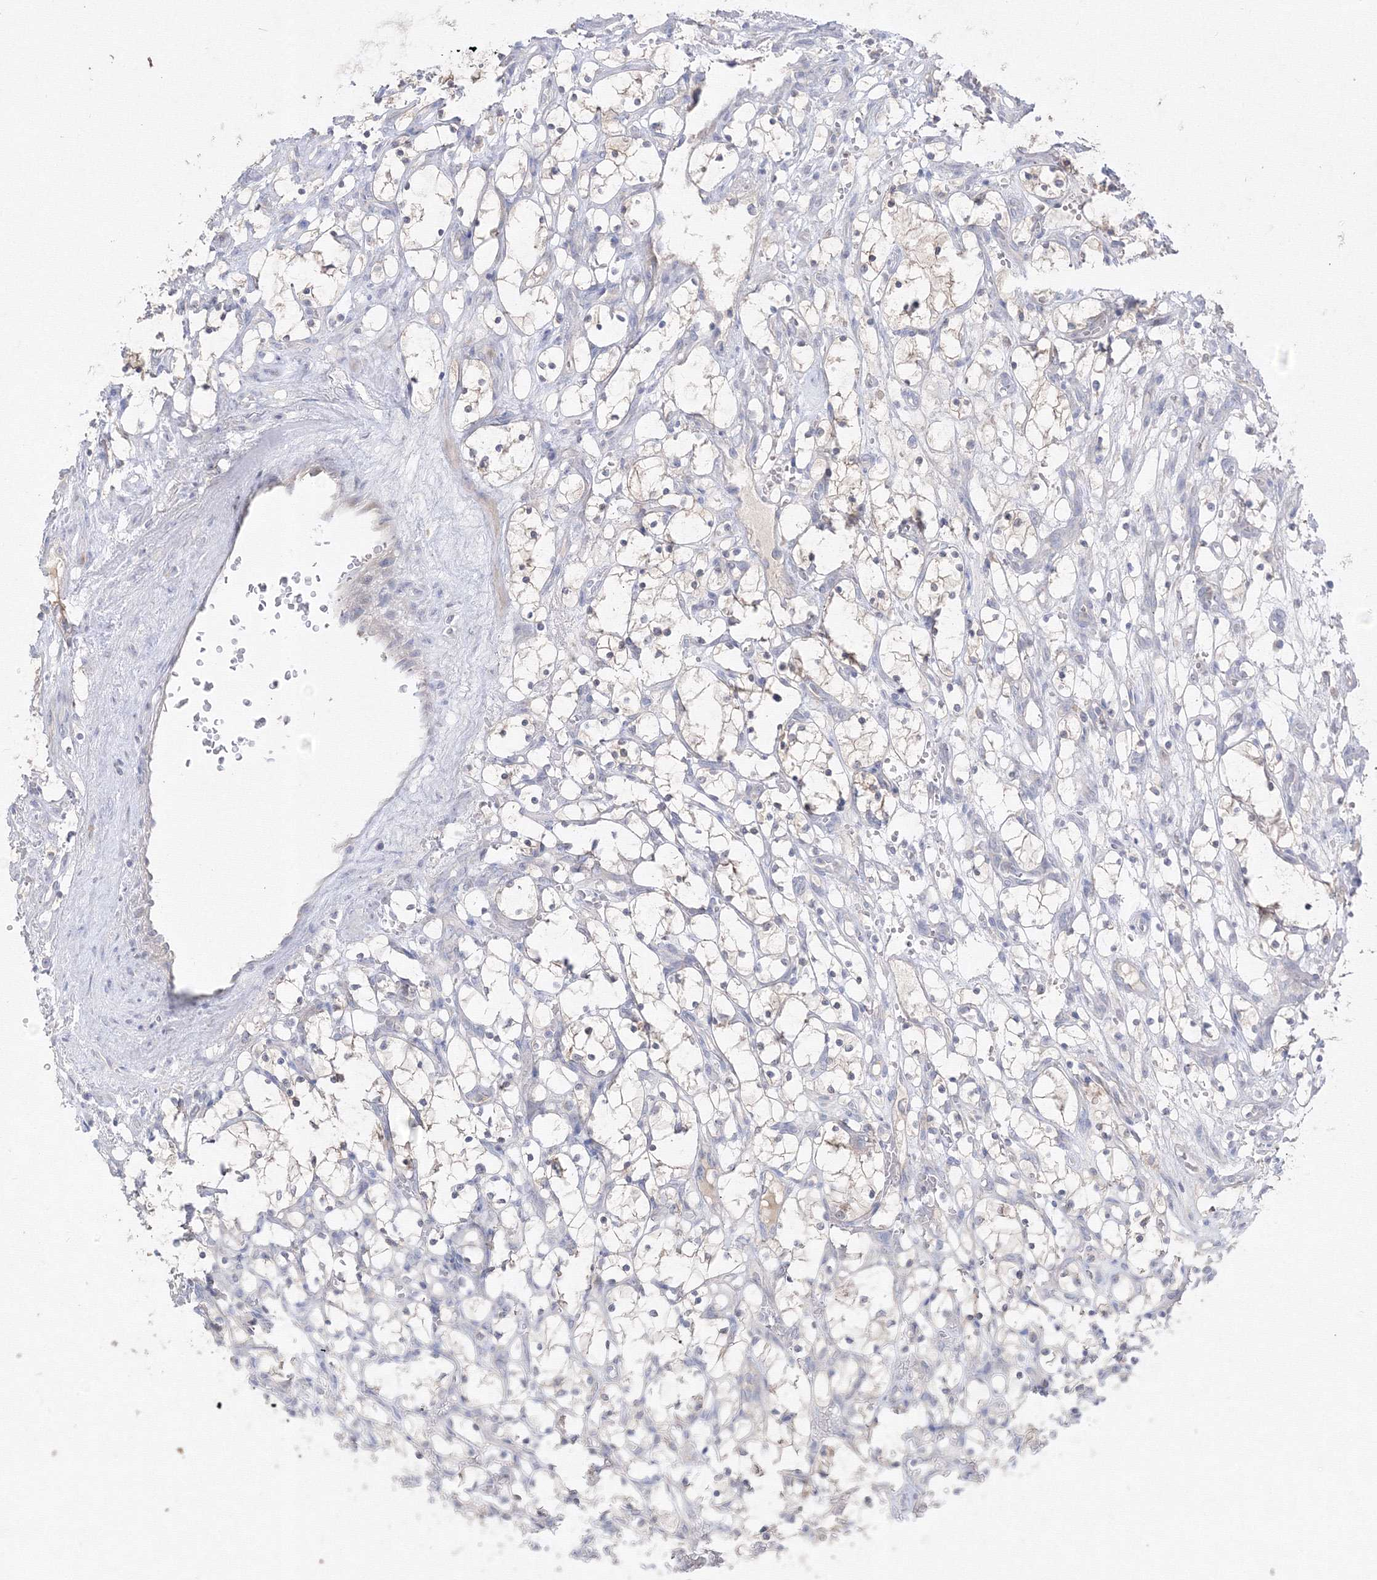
{"staining": {"intensity": "negative", "quantity": "none", "location": "none"}, "tissue": "renal cancer", "cell_type": "Tumor cells", "image_type": "cancer", "snomed": [{"axis": "morphology", "description": "Adenocarcinoma, NOS"}, {"axis": "topography", "description": "Kidney"}], "caption": "This is a image of immunohistochemistry (IHC) staining of adenocarcinoma (renal), which shows no positivity in tumor cells.", "gene": "FBXL8", "patient": {"sex": "female", "age": 69}}